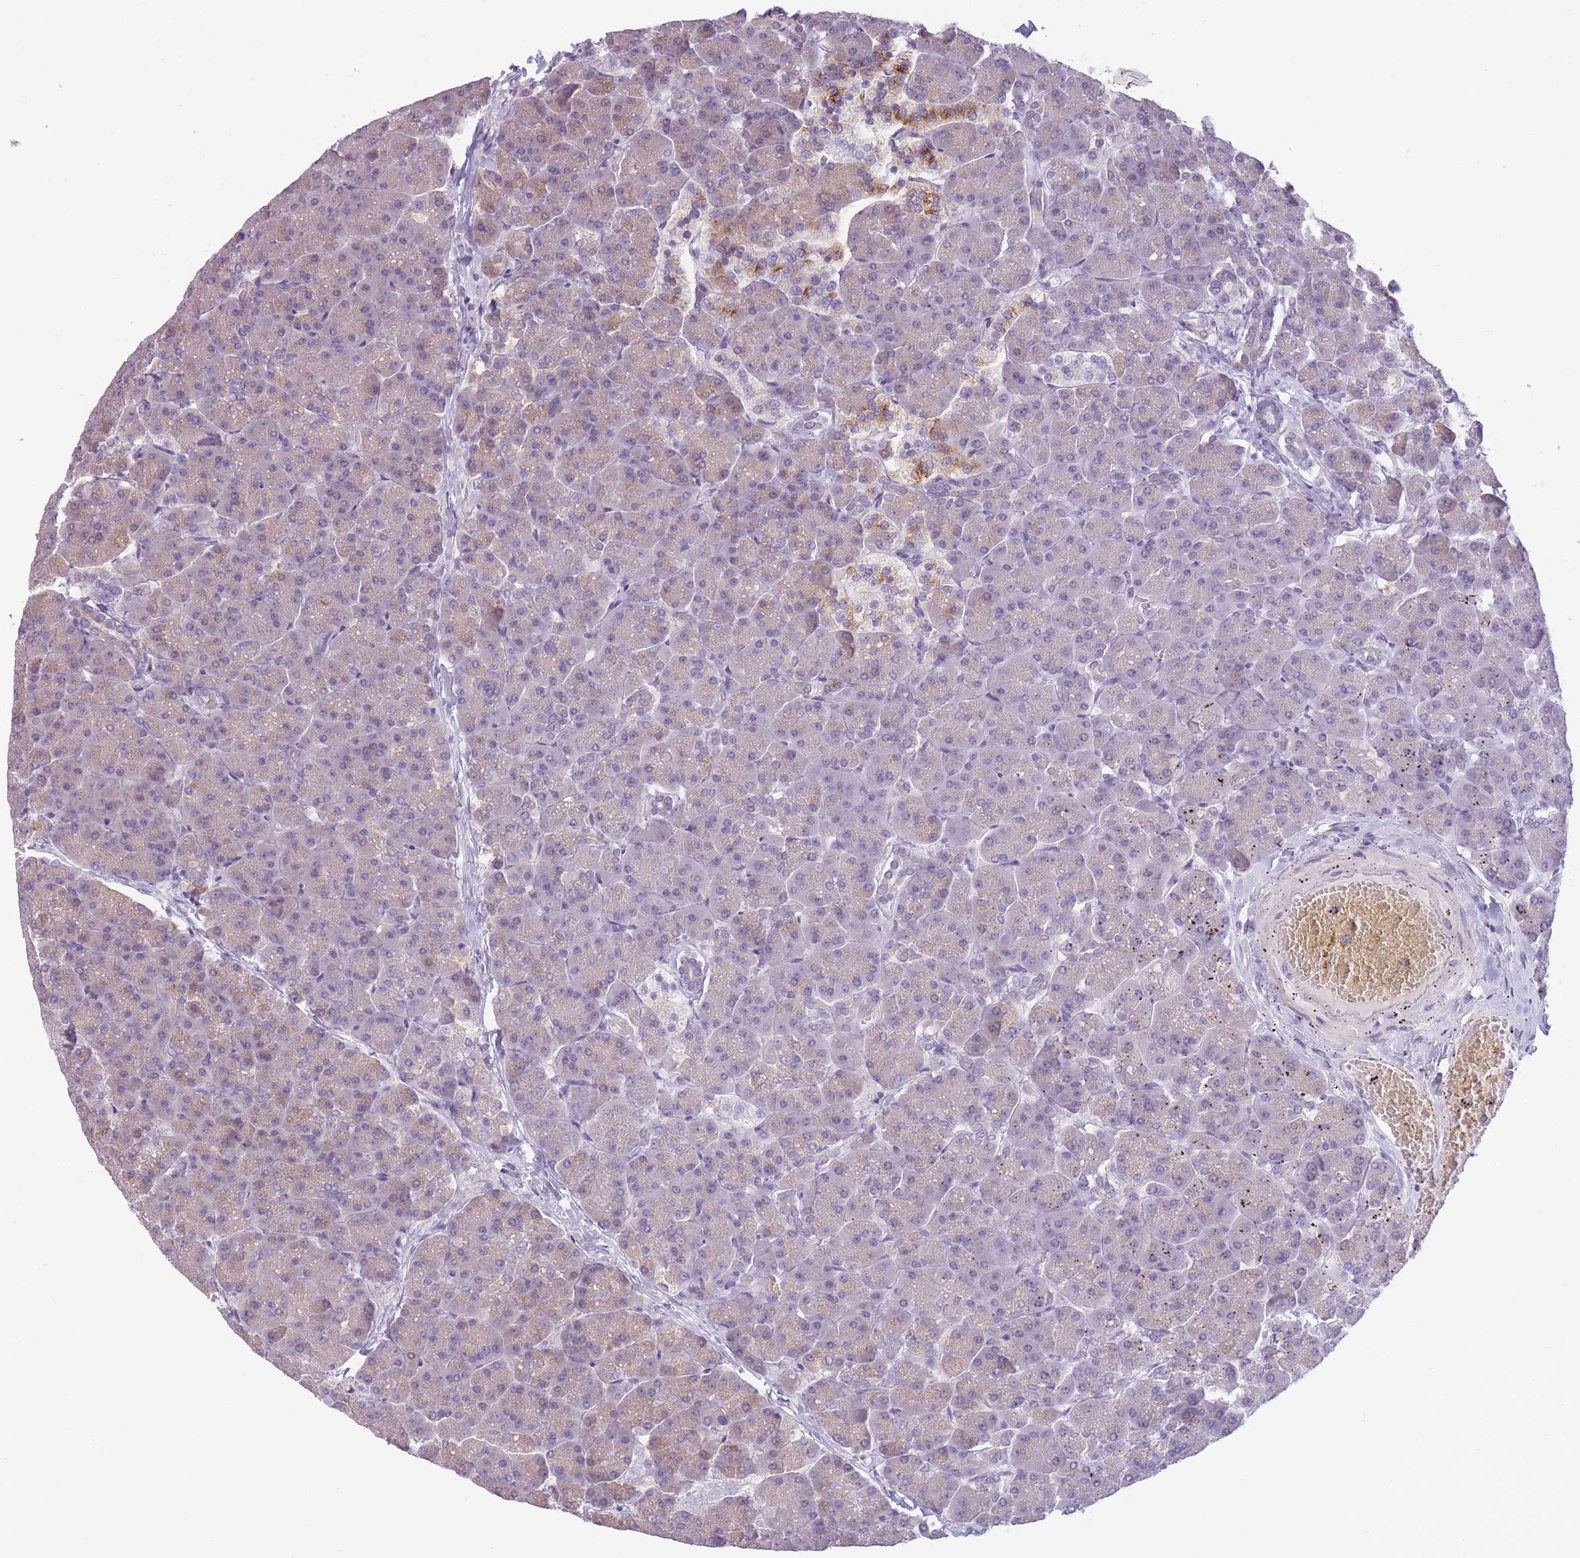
{"staining": {"intensity": "weak", "quantity": "<25%", "location": "cytoplasmic/membranous"}, "tissue": "pancreas", "cell_type": "Exocrine glandular cells", "image_type": "normal", "snomed": [{"axis": "morphology", "description": "Normal tissue, NOS"}, {"axis": "topography", "description": "Pancreas"}, {"axis": "topography", "description": "Peripheral nerve tissue"}], "caption": "The IHC micrograph has no significant expression in exocrine glandular cells of pancreas. (Brightfield microscopy of DAB immunohistochemistry at high magnification).", "gene": "TMEM236", "patient": {"sex": "male", "age": 54}}